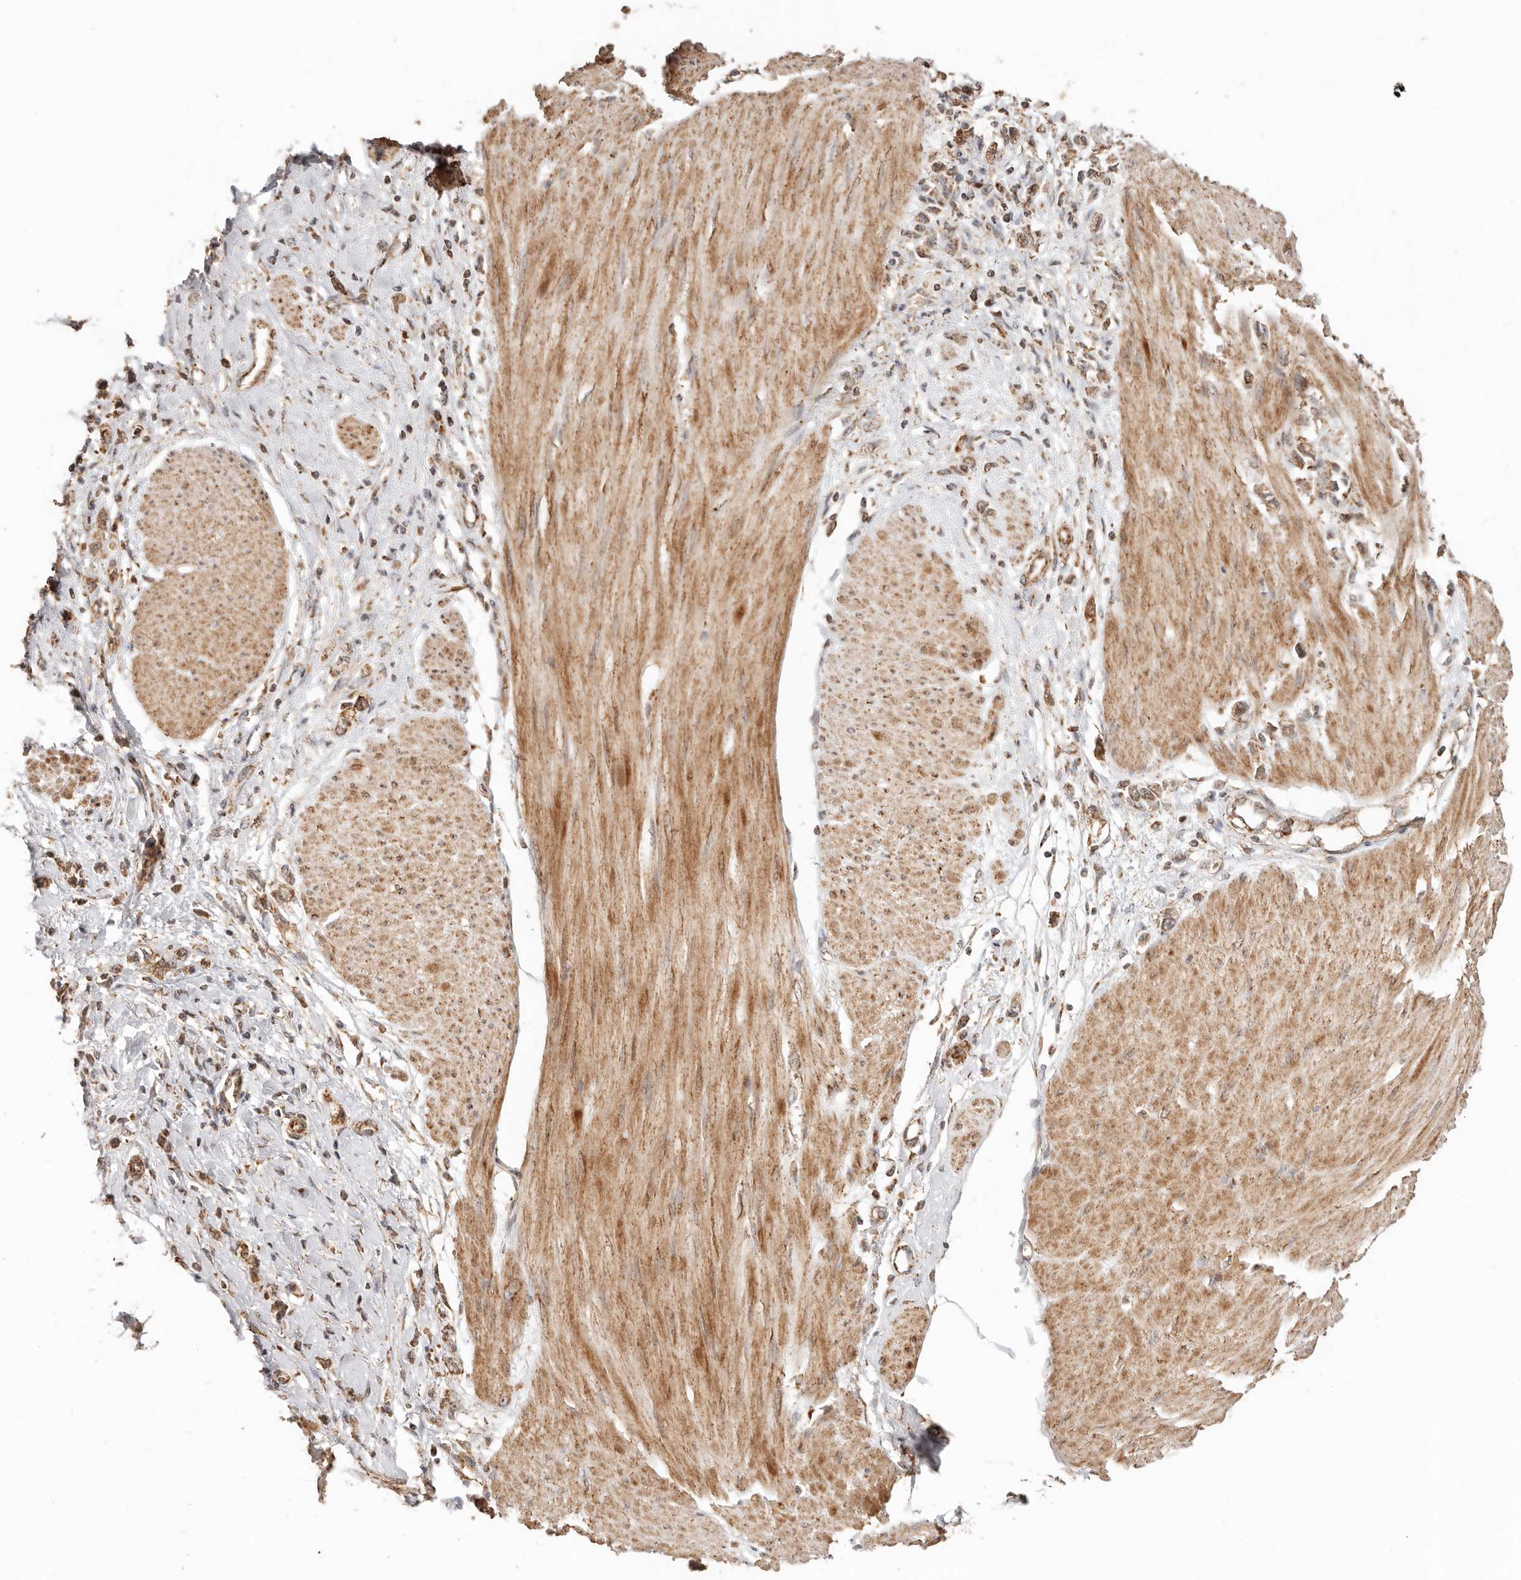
{"staining": {"intensity": "moderate", "quantity": ">75%", "location": "cytoplasmic/membranous"}, "tissue": "stomach cancer", "cell_type": "Tumor cells", "image_type": "cancer", "snomed": [{"axis": "morphology", "description": "Adenocarcinoma, NOS"}, {"axis": "topography", "description": "Stomach"}], "caption": "Adenocarcinoma (stomach) stained with a protein marker displays moderate staining in tumor cells.", "gene": "NDUFB11", "patient": {"sex": "female", "age": 76}}